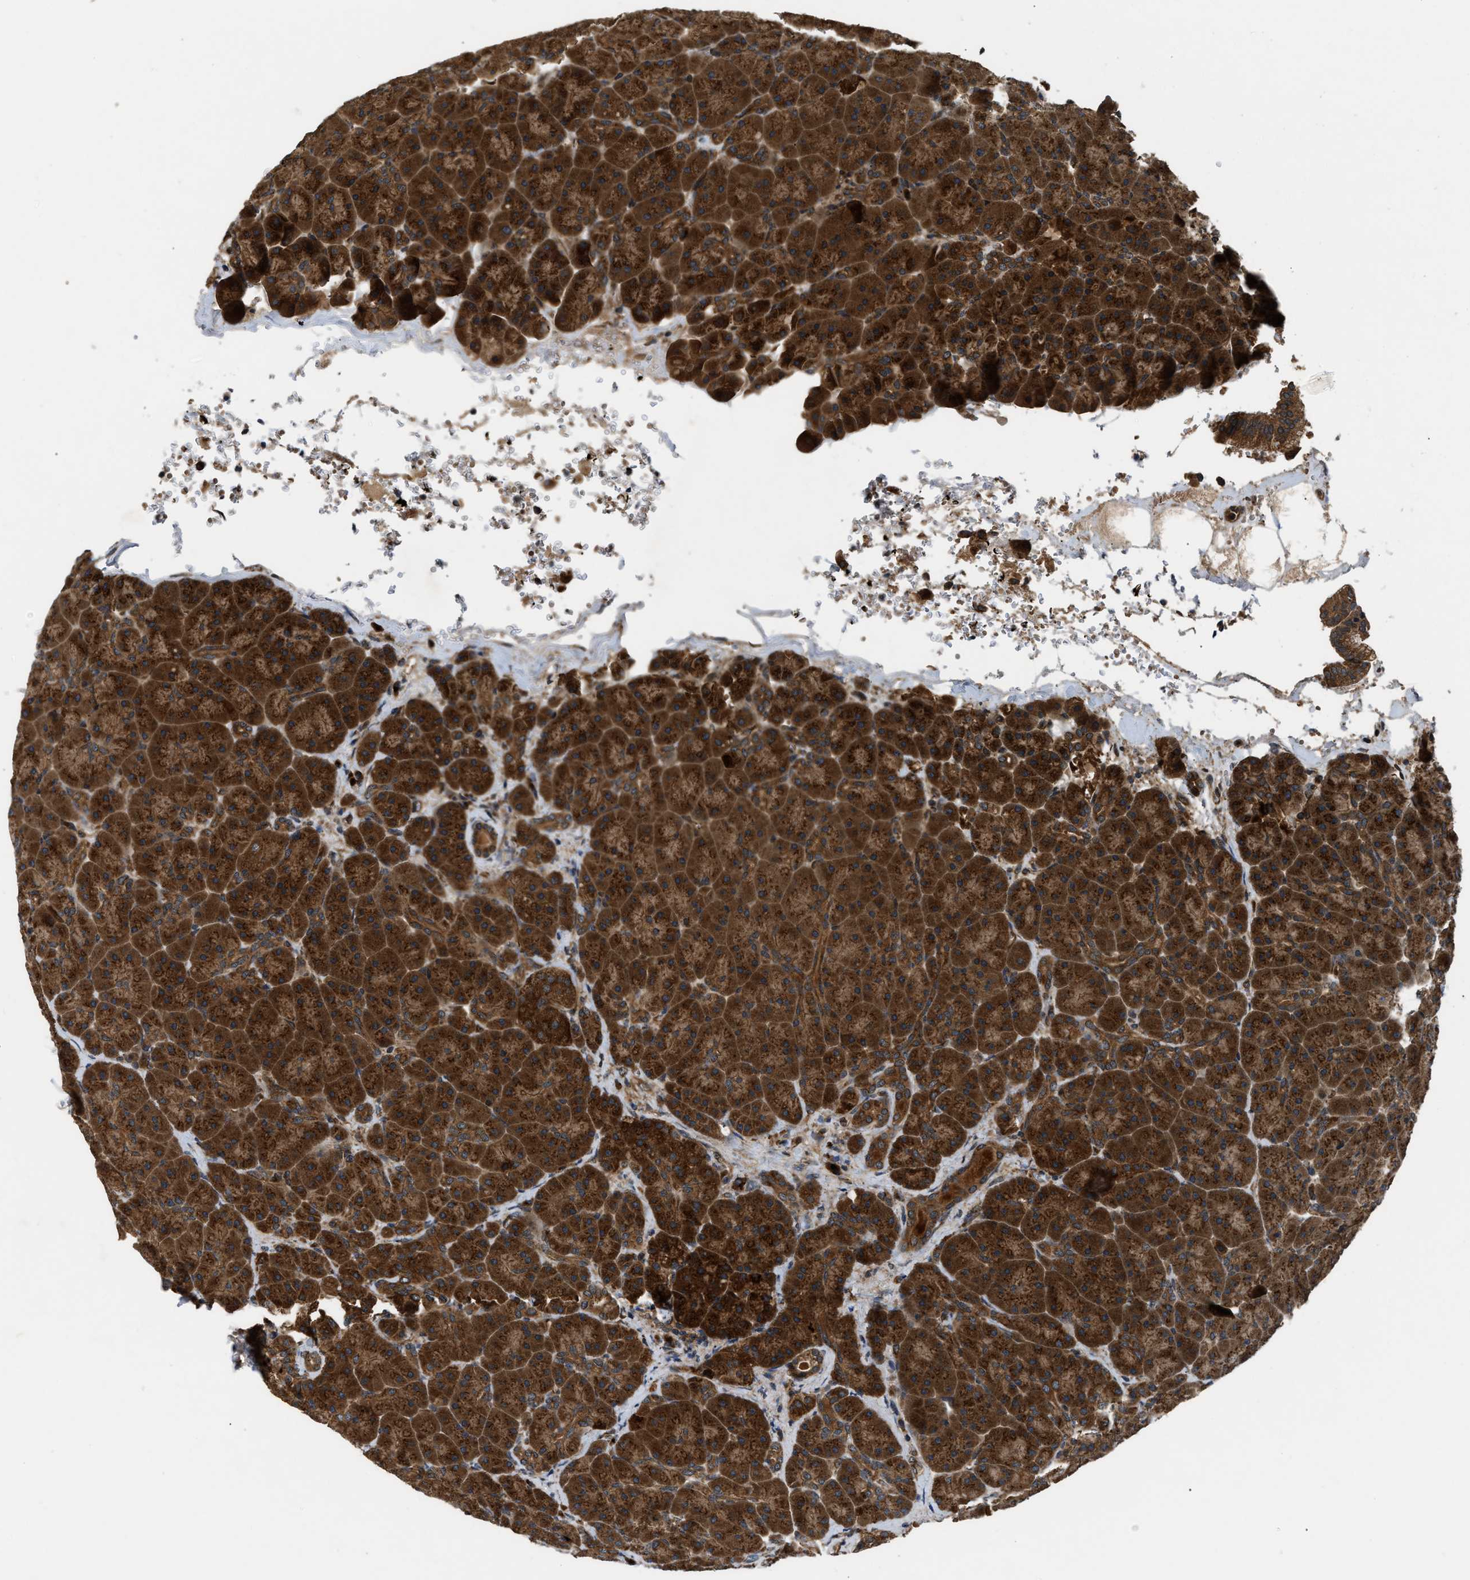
{"staining": {"intensity": "strong", "quantity": ">75%", "location": "cytoplasmic/membranous"}, "tissue": "pancreas", "cell_type": "Exocrine glandular cells", "image_type": "normal", "snomed": [{"axis": "morphology", "description": "Normal tissue, NOS"}, {"axis": "topography", "description": "Pancreas"}], "caption": "IHC histopathology image of unremarkable human pancreas stained for a protein (brown), which demonstrates high levels of strong cytoplasmic/membranous staining in approximately >75% of exocrine glandular cells.", "gene": "PNPLA8", "patient": {"sex": "male", "age": 66}}